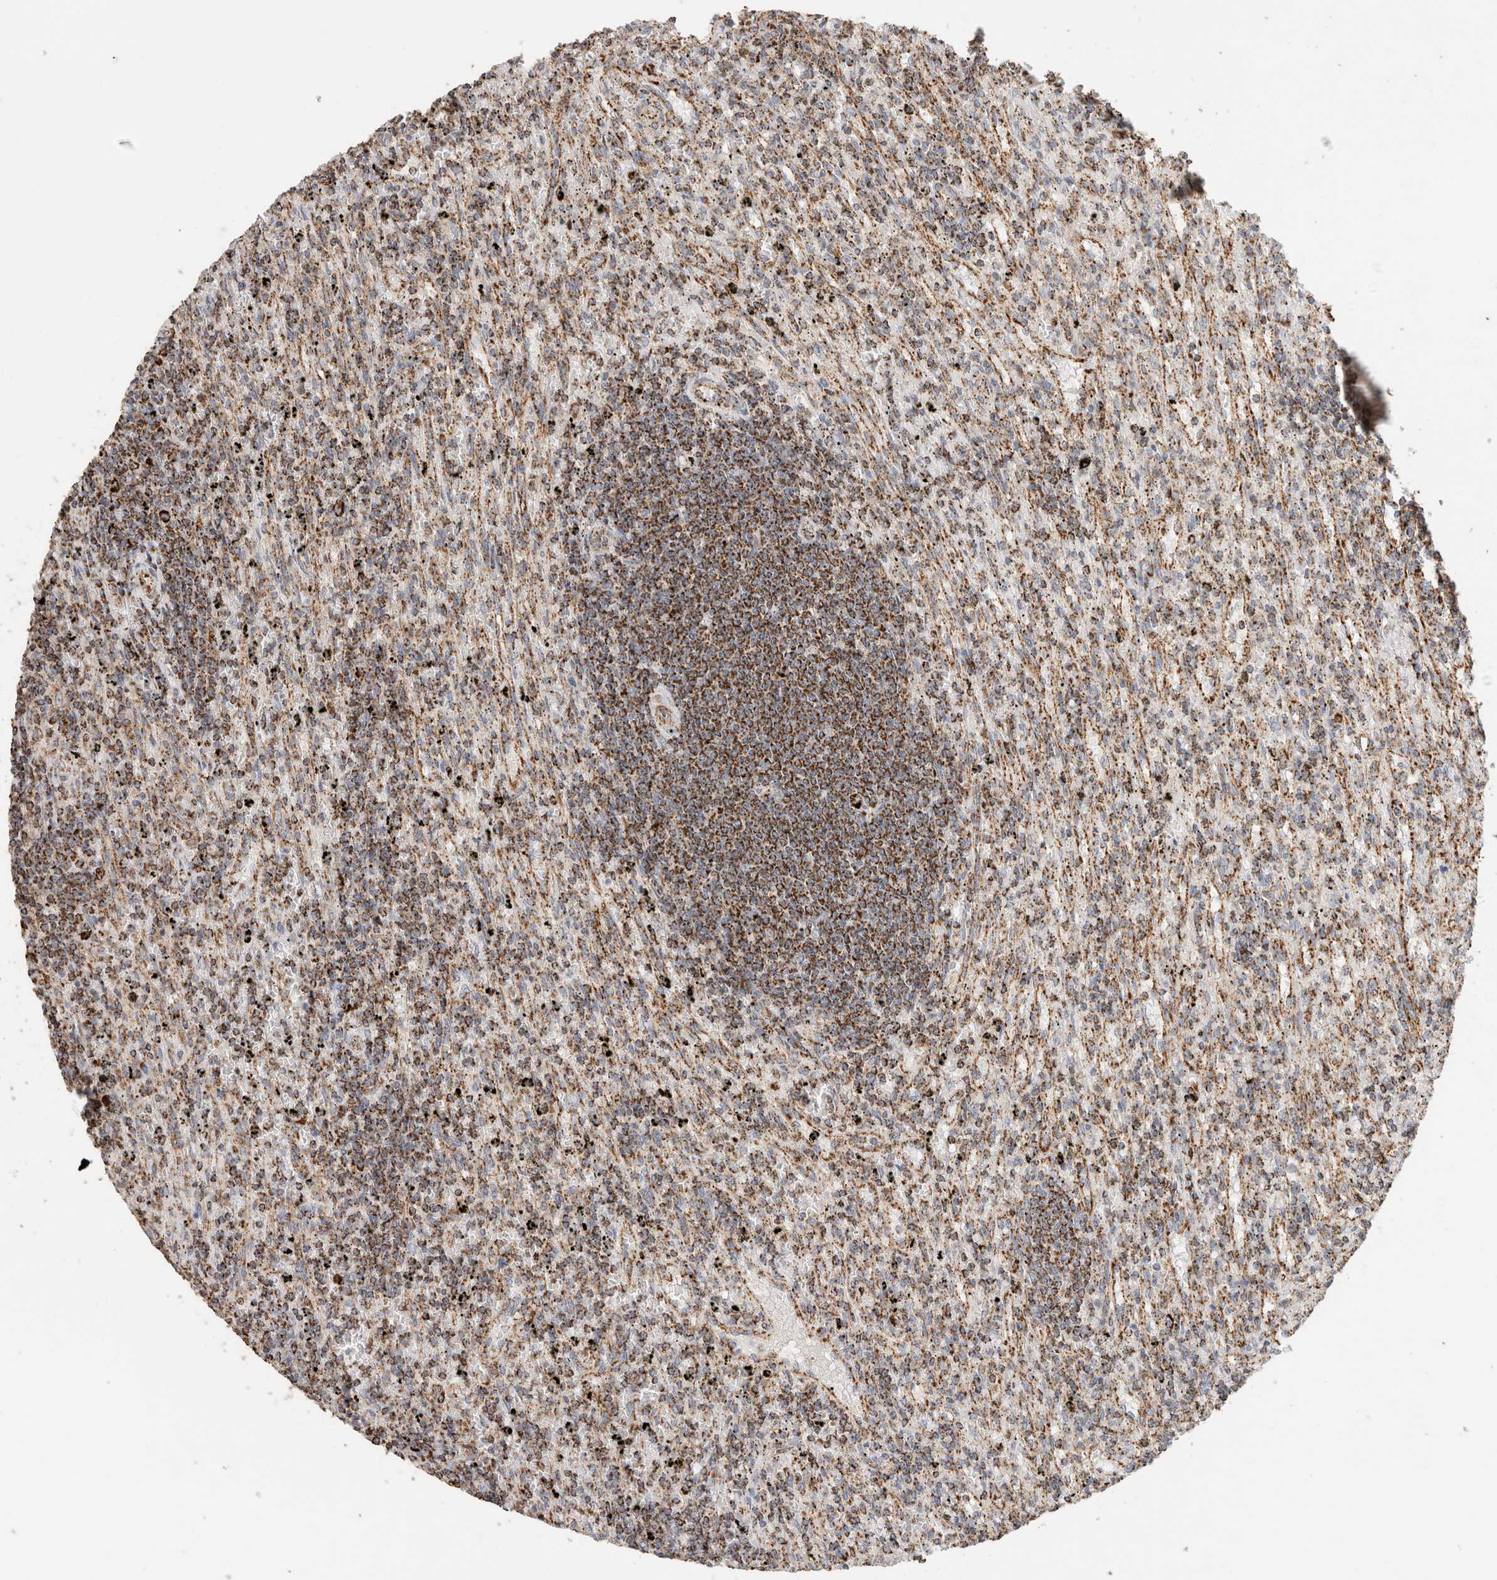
{"staining": {"intensity": "moderate", "quantity": ">75%", "location": "cytoplasmic/membranous"}, "tissue": "lymphoma", "cell_type": "Tumor cells", "image_type": "cancer", "snomed": [{"axis": "morphology", "description": "Malignant lymphoma, non-Hodgkin's type, Low grade"}, {"axis": "topography", "description": "Spleen"}], "caption": "A micrograph showing moderate cytoplasmic/membranous positivity in about >75% of tumor cells in malignant lymphoma, non-Hodgkin's type (low-grade), as visualized by brown immunohistochemical staining.", "gene": "C1QBP", "patient": {"sex": "male", "age": 76}}